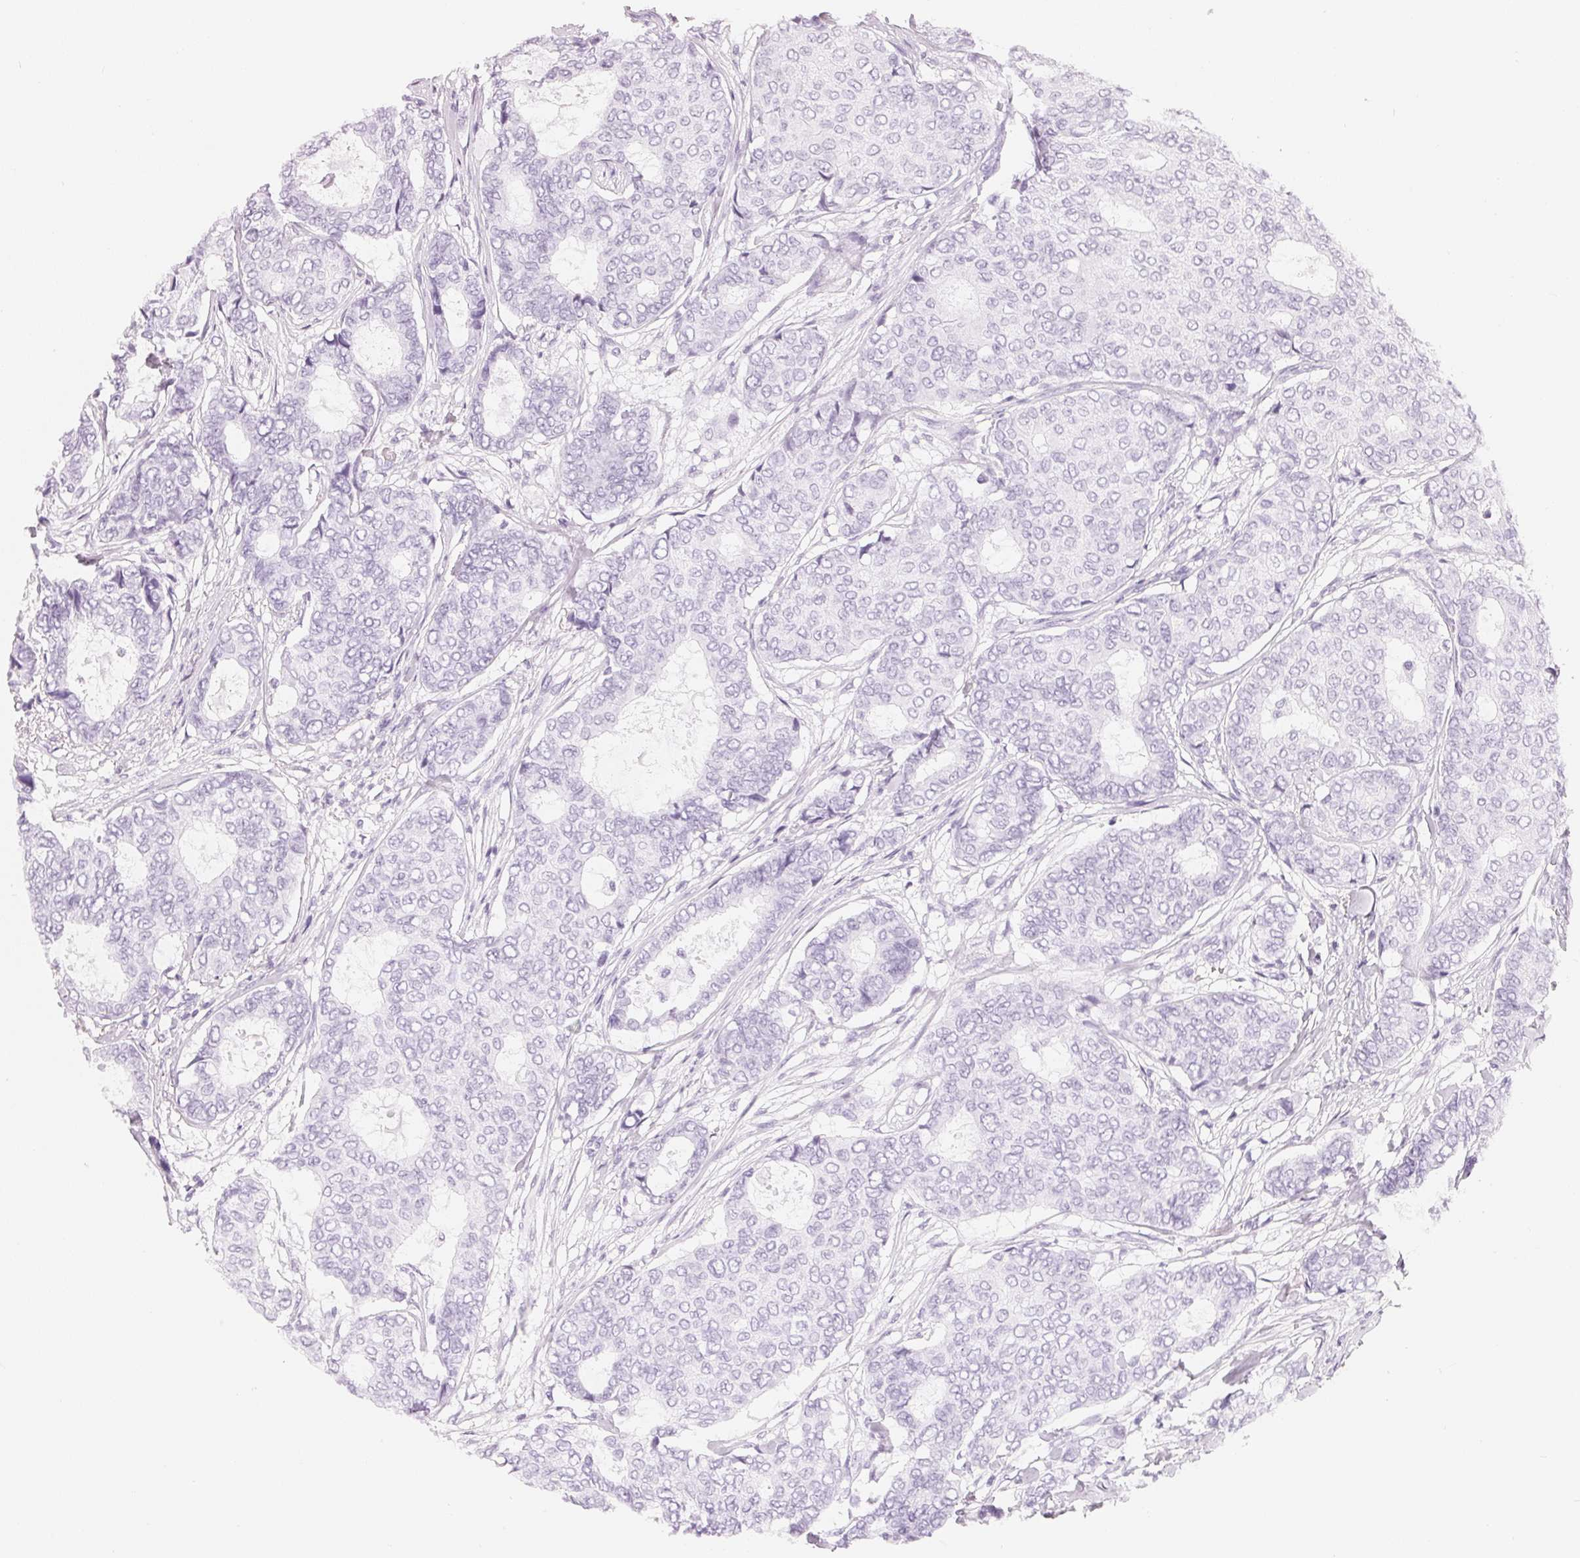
{"staining": {"intensity": "negative", "quantity": "none", "location": "none"}, "tissue": "breast cancer", "cell_type": "Tumor cells", "image_type": "cancer", "snomed": [{"axis": "morphology", "description": "Duct carcinoma"}, {"axis": "topography", "description": "Breast"}], "caption": "A histopathology image of human breast cancer is negative for staining in tumor cells.", "gene": "CFHR2", "patient": {"sex": "female", "age": 75}}